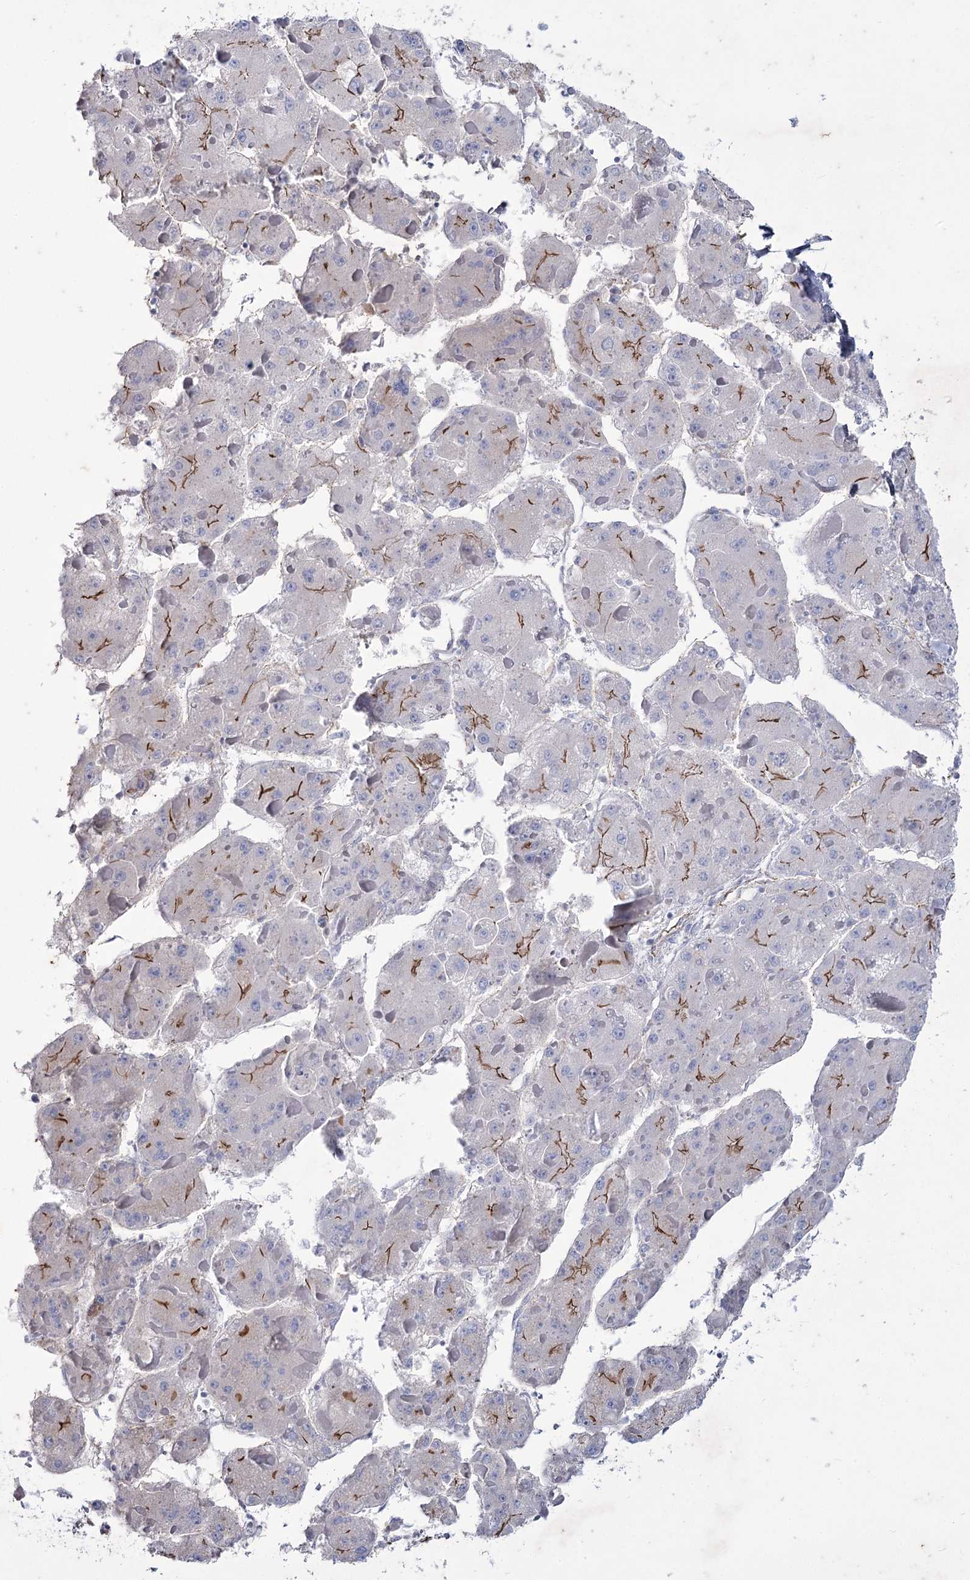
{"staining": {"intensity": "moderate", "quantity": "25%-75%", "location": "cytoplasmic/membranous"}, "tissue": "liver cancer", "cell_type": "Tumor cells", "image_type": "cancer", "snomed": [{"axis": "morphology", "description": "Carcinoma, Hepatocellular, NOS"}, {"axis": "topography", "description": "Liver"}], "caption": "Immunohistochemical staining of human hepatocellular carcinoma (liver) shows medium levels of moderate cytoplasmic/membranous protein staining in approximately 25%-75% of tumor cells.", "gene": "LDLRAD3", "patient": {"sex": "female", "age": 73}}